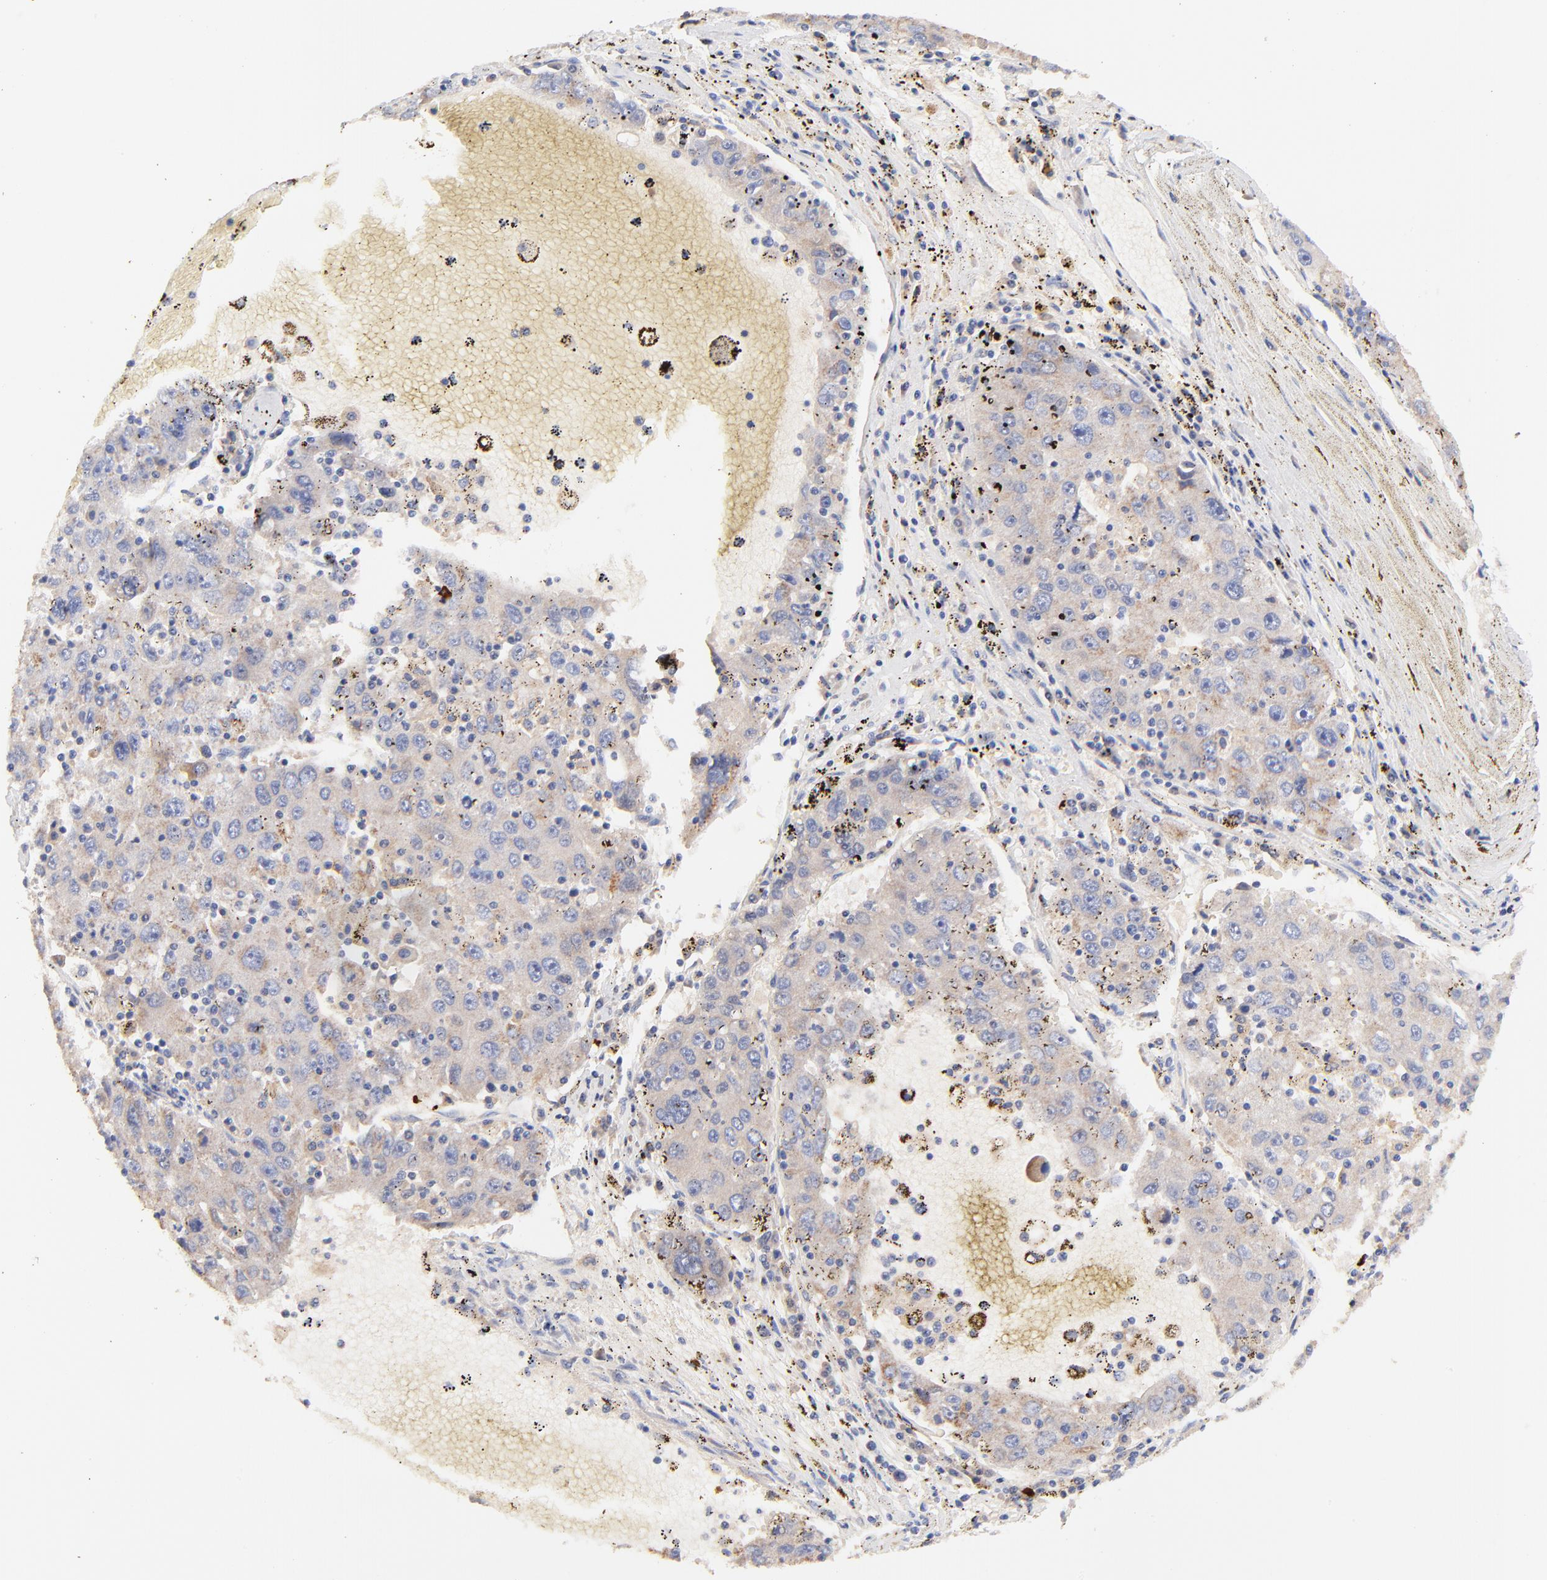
{"staining": {"intensity": "weak", "quantity": ">75%", "location": "cytoplasmic/membranous"}, "tissue": "liver cancer", "cell_type": "Tumor cells", "image_type": "cancer", "snomed": [{"axis": "morphology", "description": "Carcinoma, Hepatocellular, NOS"}, {"axis": "topography", "description": "Liver"}], "caption": "Hepatocellular carcinoma (liver) tissue exhibits weak cytoplasmic/membranous positivity in approximately >75% of tumor cells", "gene": "IGLV7-43", "patient": {"sex": "male", "age": 49}}